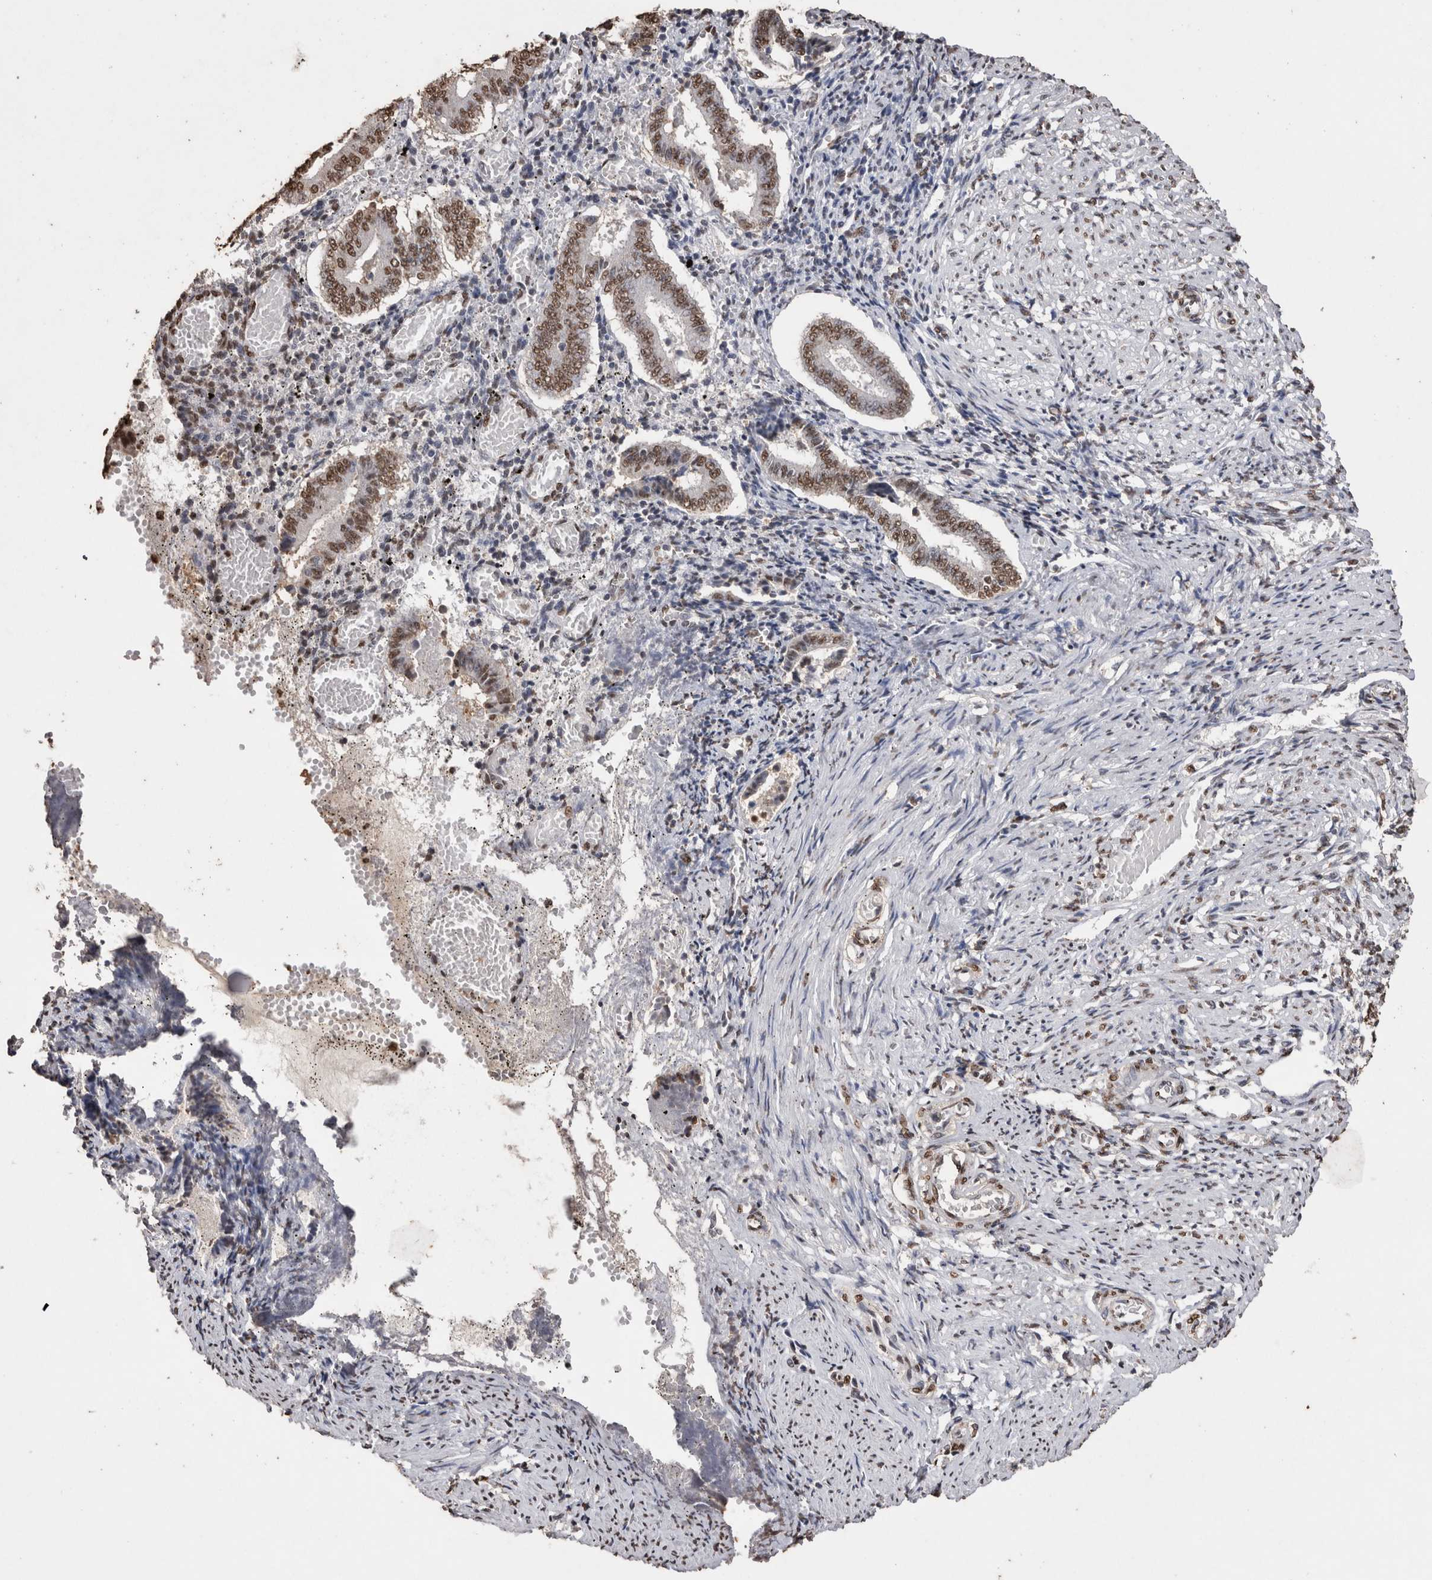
{"staining": {"intensity": "moderate", "quantity": "25%-75%", "location": "nuclear"}, "tissue": "endometrium", "cell_type": "Cells in endometrial stroma", "image_type": "normal", "snomed": [{"axis": "morphology", "description": "Normal tissue, NOS"}, {"axis": "topography", "description": "Endometrium"}], "caption": "This image shows immunohistochemistry staining of unremarkable human endometrium, with medium moderate nuclear positivity in about 25%-75% of cells in endometrial stroma.", "gene": "NTHL1", "patient": {"sex": "female", "age": 42}}